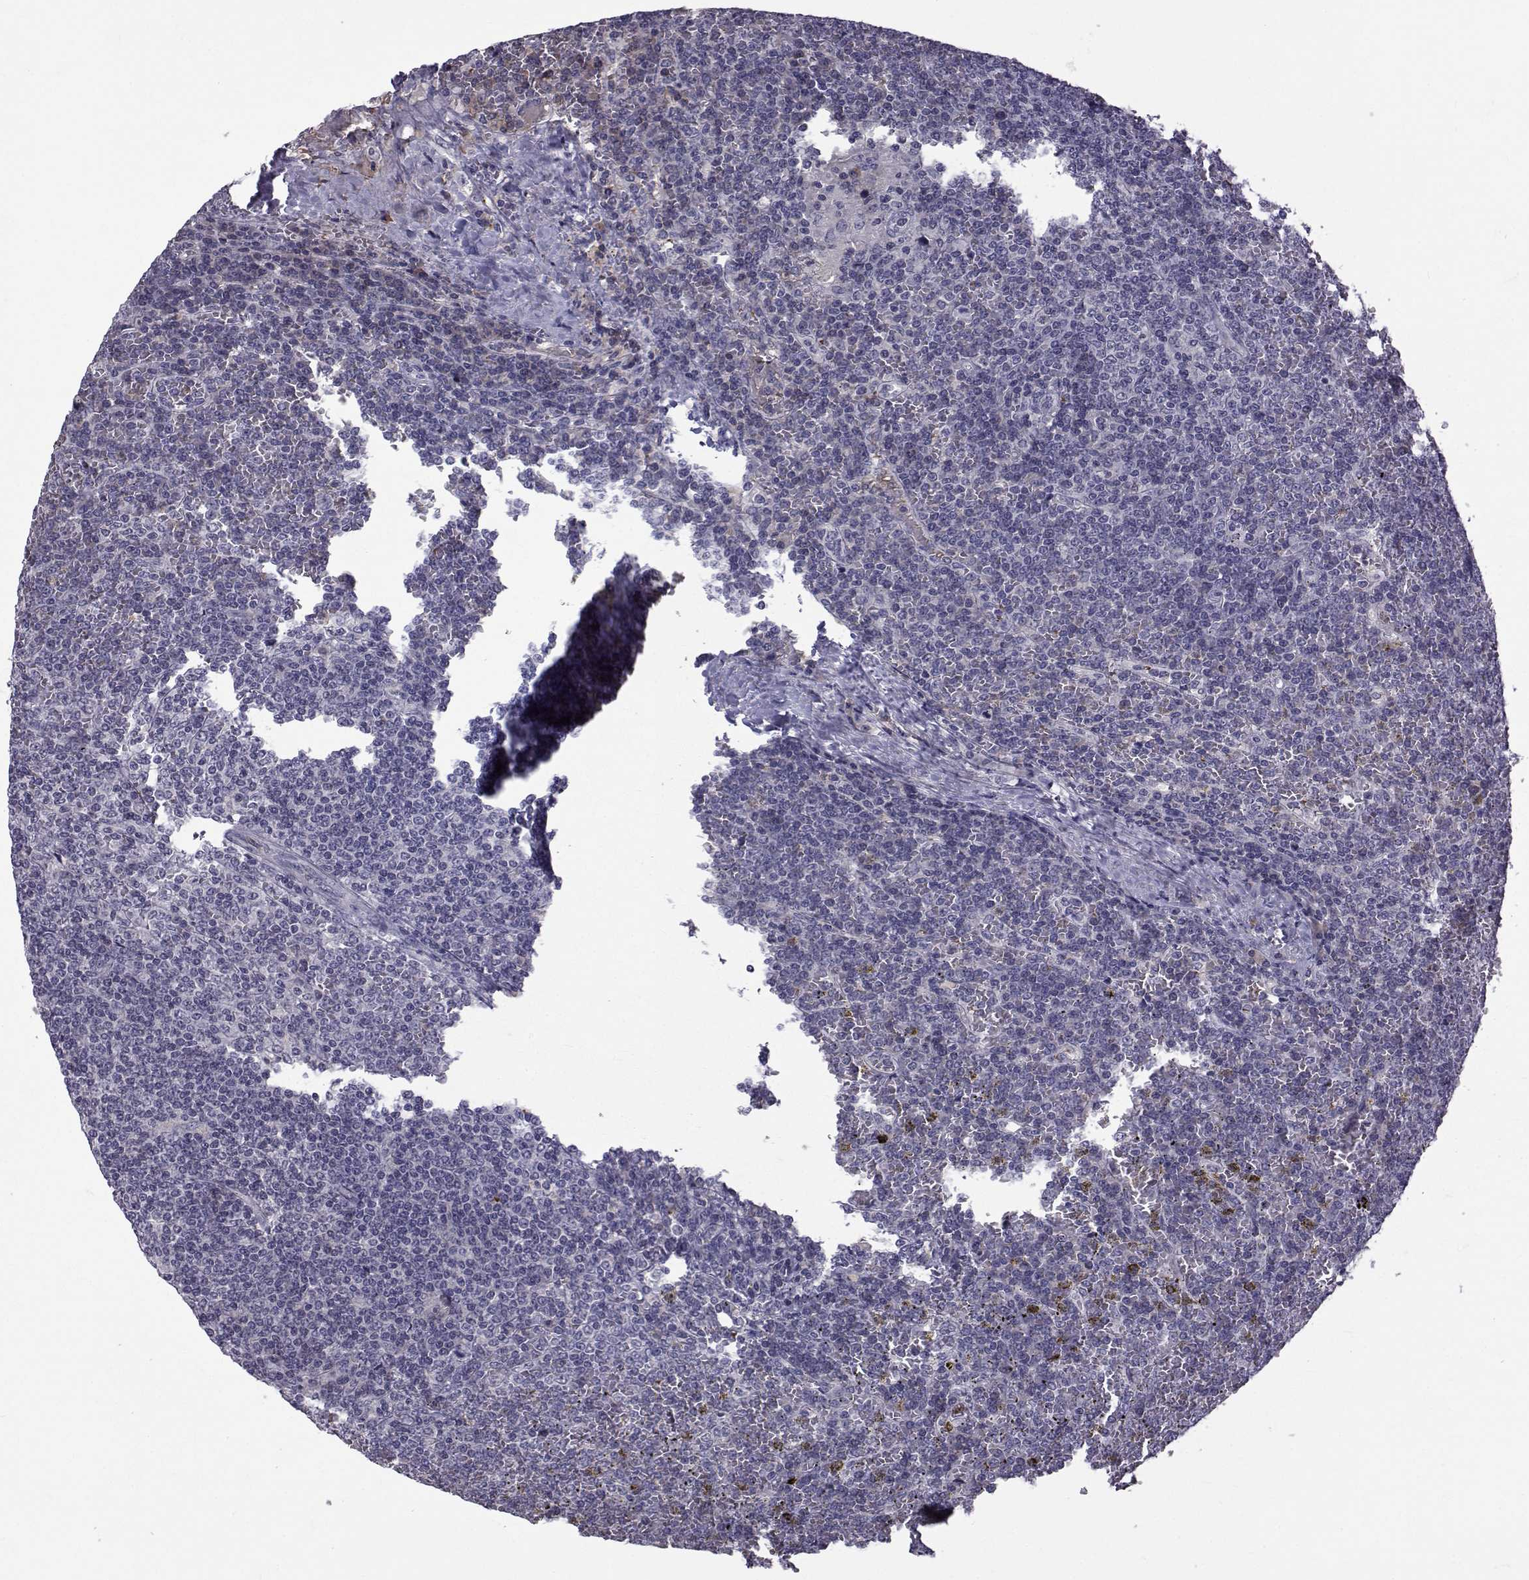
{"staining": {"intensity": "negative", "quantity": "none", "location": "none"}, "tissue": "lymphoma", "cell_type": "Tumor cells", "image_type": "cancer", "snomed": [{"axis": "morphology", "description": "Malignant lymphoma, non-Hodgkin's type, Low grade"}, {"axis": "topography", "description": "Spleen"}], "caption": "The image demonstrates no staining of tumor cells in malignant lymphoma, non-Hodgkin's type (low-grade). The staining is performed using DAB (3,3'-diaminobenzidine) brown chromogen with nuclei counter-stained in using hematoxylin.", "gene": "TNFRSF11B", "patient": {"sex": "female", "age": 19}}